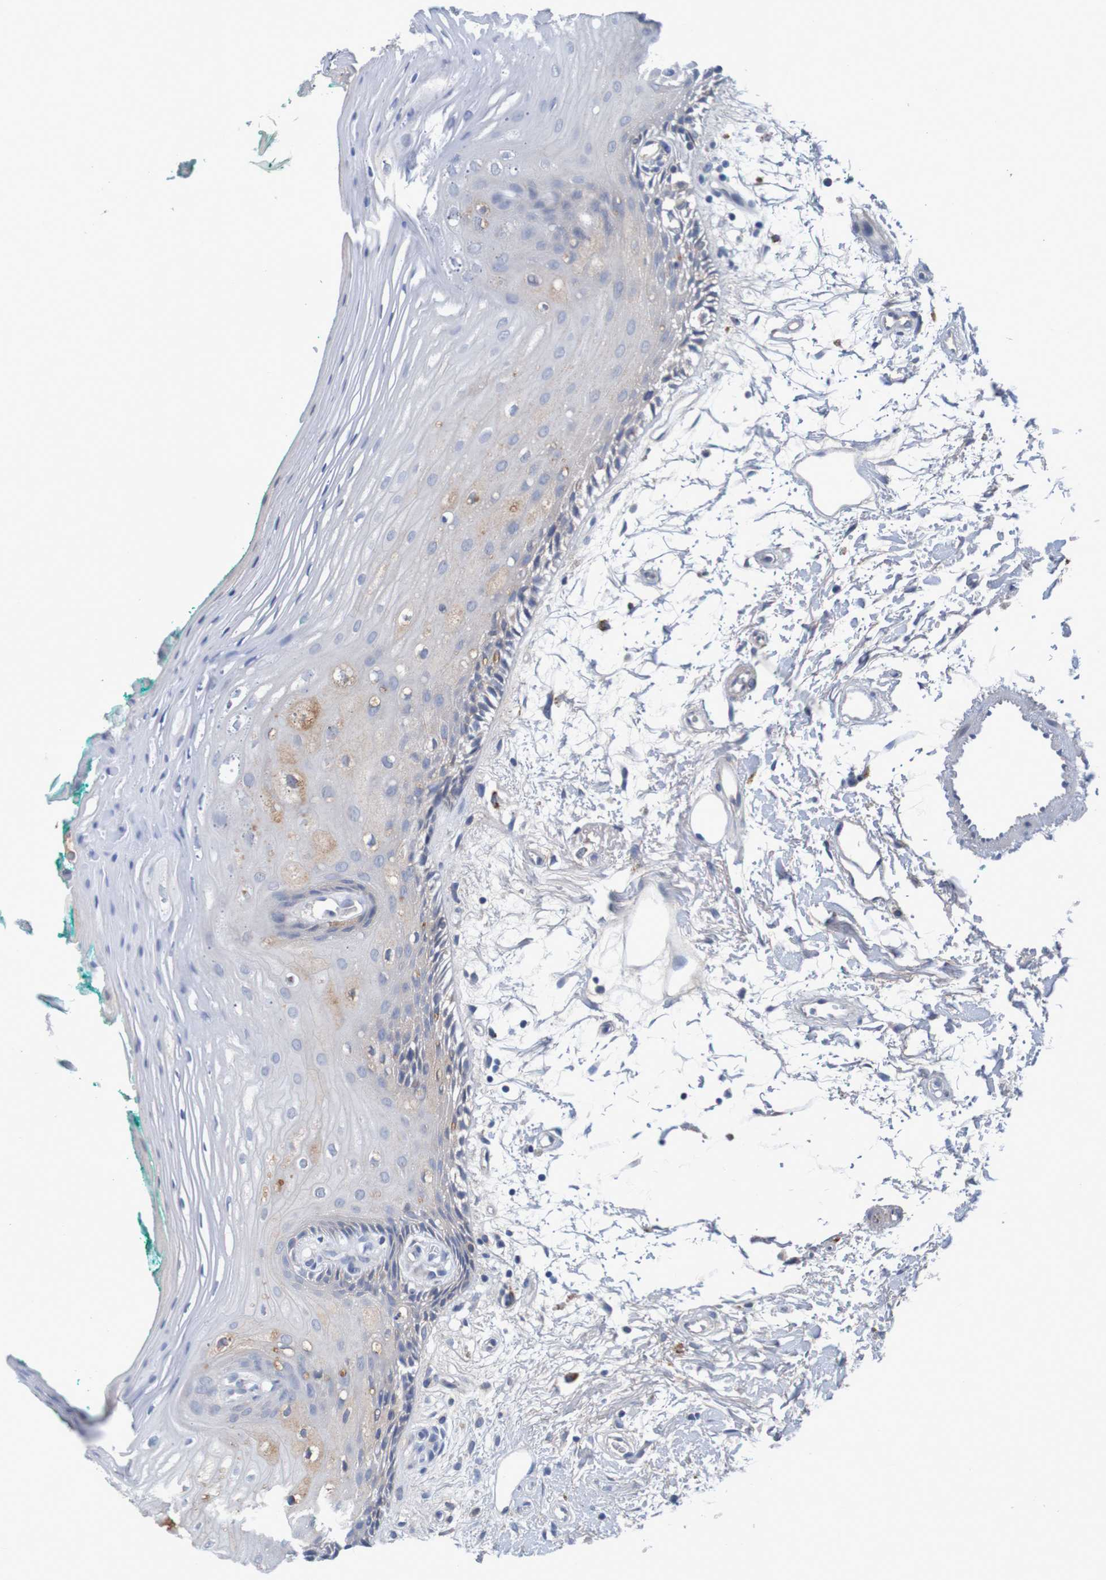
{"staining": {"intensity": "weak", "quantity": "<25%", "location": "cytoplasmic/membranous"}, "tissue": "oral mucosa", "cell_type": "Squamous epithelial cells", "image_type": "normal", "snomed": [{"axis": "morphology", "description": "Normal tissue, NOS"}, {"axis": "topography", "description": "Skeletal muscle"}, {"axis": "topography", "description": "Oral tissue"}, {"axis": "topography", "description": "Peripheral nerve tissue"}], "caption": "Immunohistochemical staining of normal oral mucosa demonstrates no significant expression in squamous epithelial cells. Brightfield microscopy of IHC stained with DAB (brown) and hematoxylin (blue), captured at high magnification.", "gene": "LTA", "patient": {"sex": "female", "age": 84}}